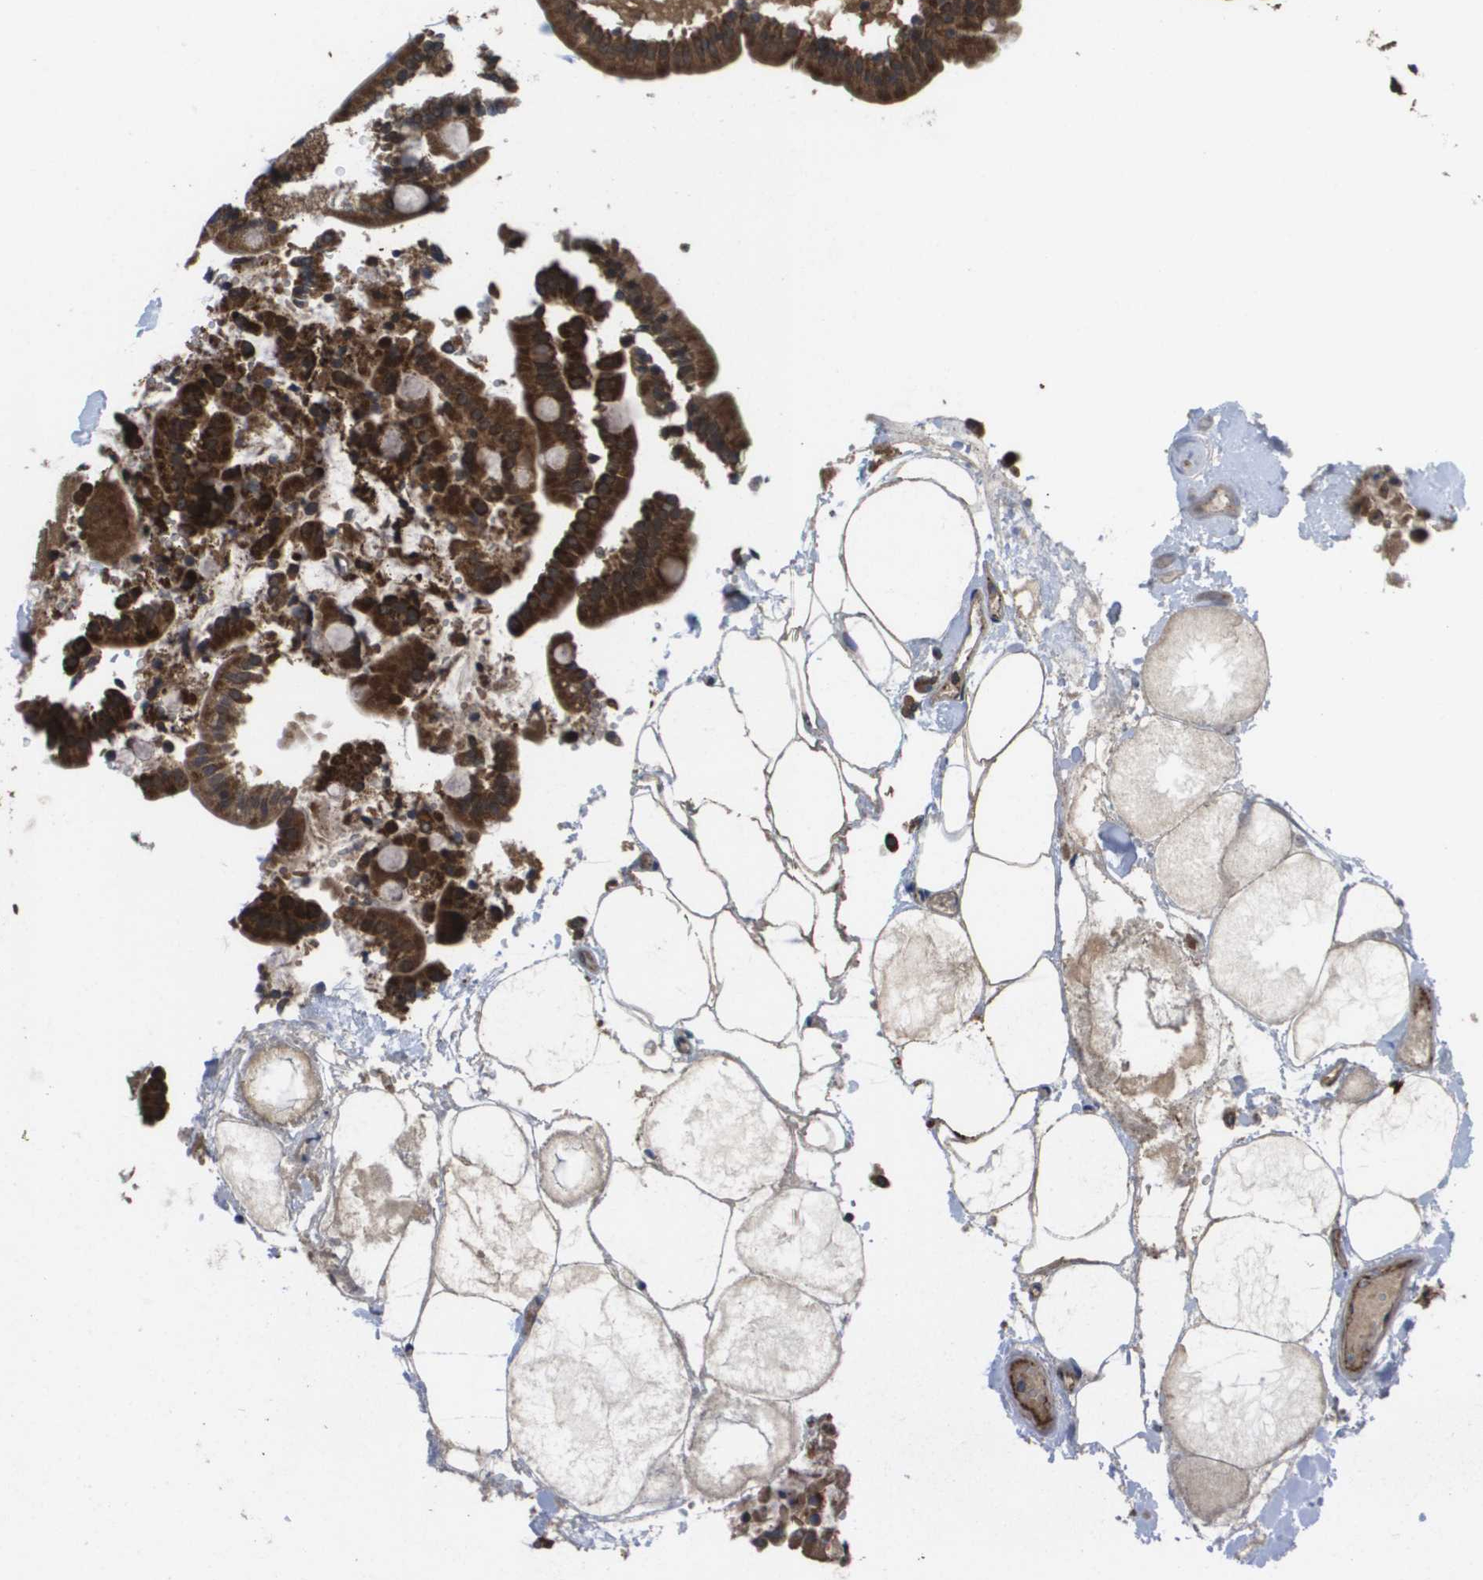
{"staining": {"intensity": "strong", "quantity": ">75%", "location": "cytoplasmic/membranous"}, "tissue": "duodenum", "cell_type": "Glandular cells", "image_type": "normal", "snomed": [{"axis": "morphology", "description": "Normal tissue, NOS"}, {"axis": "topography", "description": "Duodenum"}], "caption": "Approximately >75% of glandular cells in benign duodenum reveal strong cytoplasmic/membranous protein expression as visualized by brown immunohistochemical staining.", "gene": "RBM38", "patient": {"sex": "male", "age": 54}}